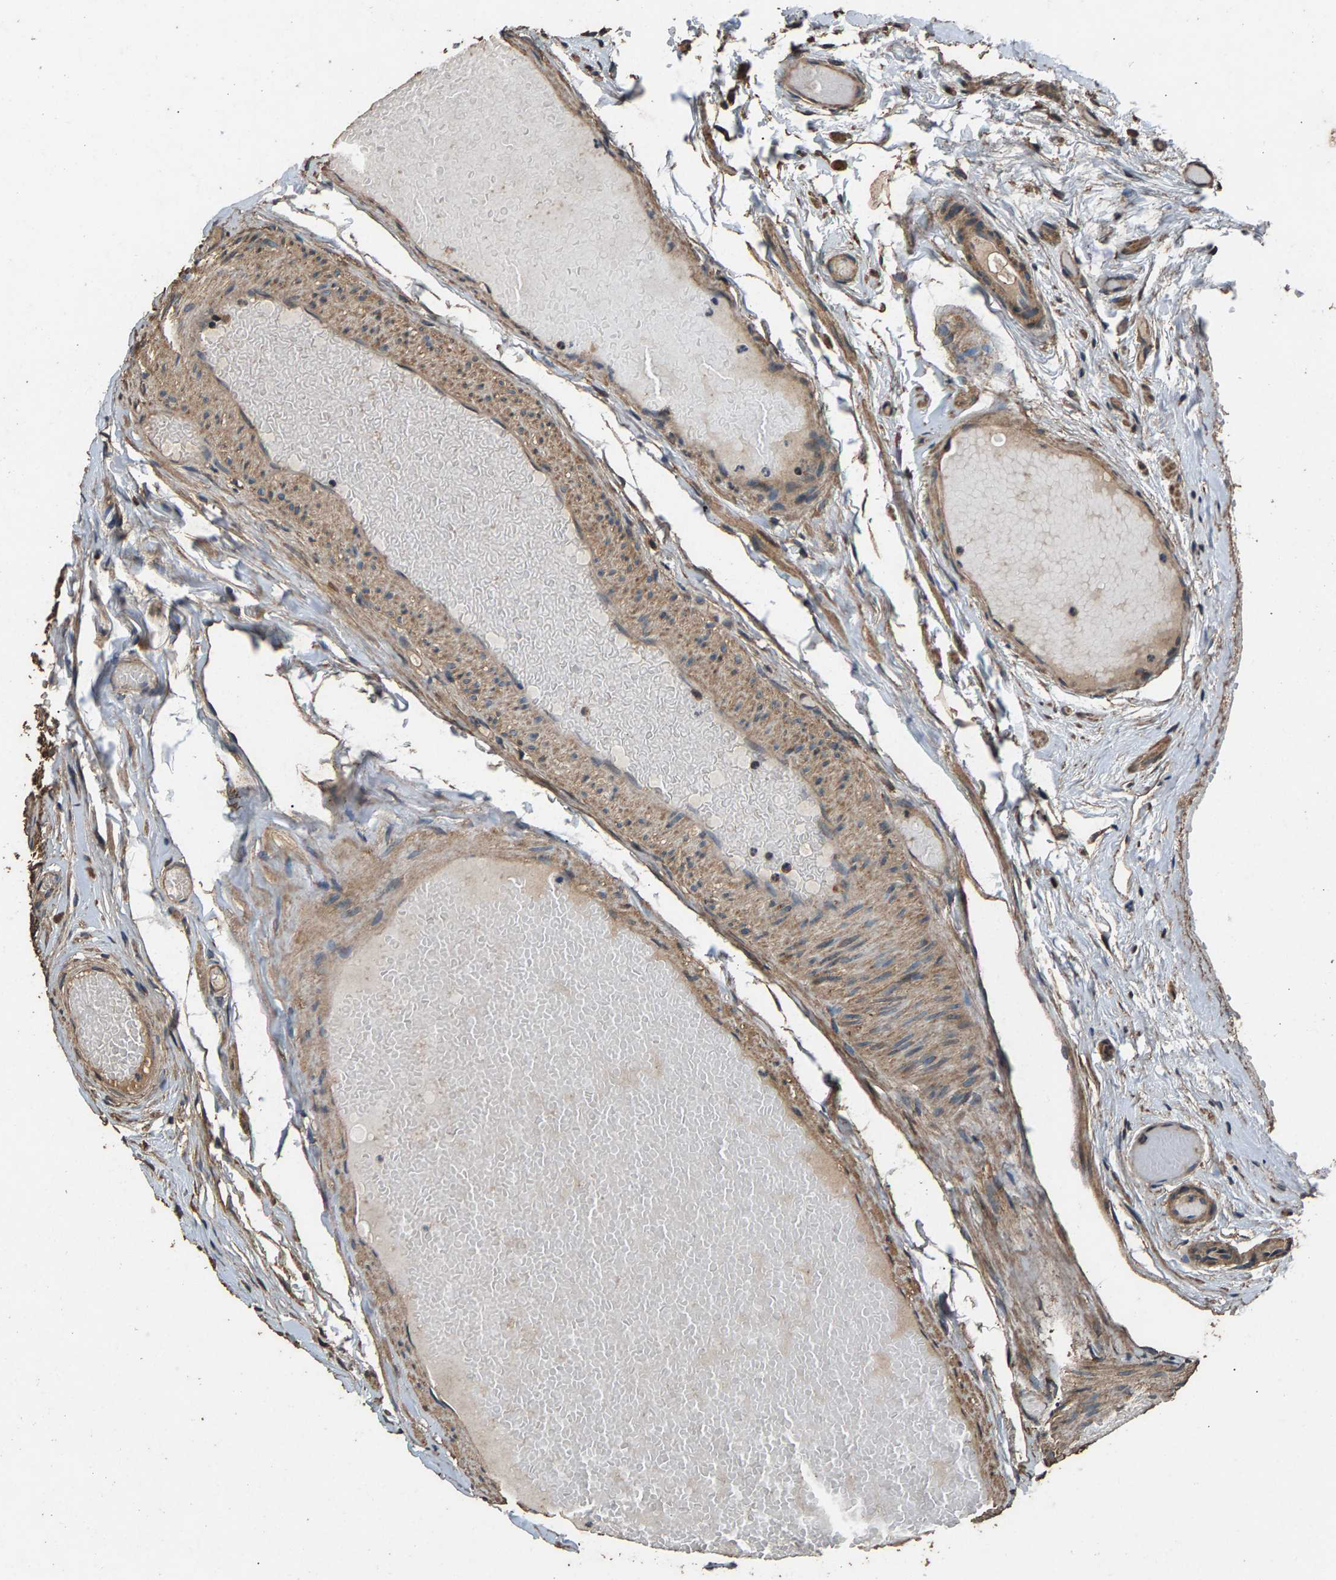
{"staining": {"intensity": "moderate", "quantity": ">75%", "location": "cytoplasmic/membranous"}, "tissue": "epididymis", "cell_type": "Glandular cells", "image_type": "normal", "snomed": [{"axis": "morphology", "description": "Normal tissue, NOS"}, {"axis": "topography", "description": "Epididymis"}], "caption": "DAB immunohistochemical staining of unremarkable epididymis shows moderate cytoplasmic/membranous protein positivity in about >75% of glandular cells.", "gene": "MRPL27", "patient": {"sex": "male", "age": 46}}